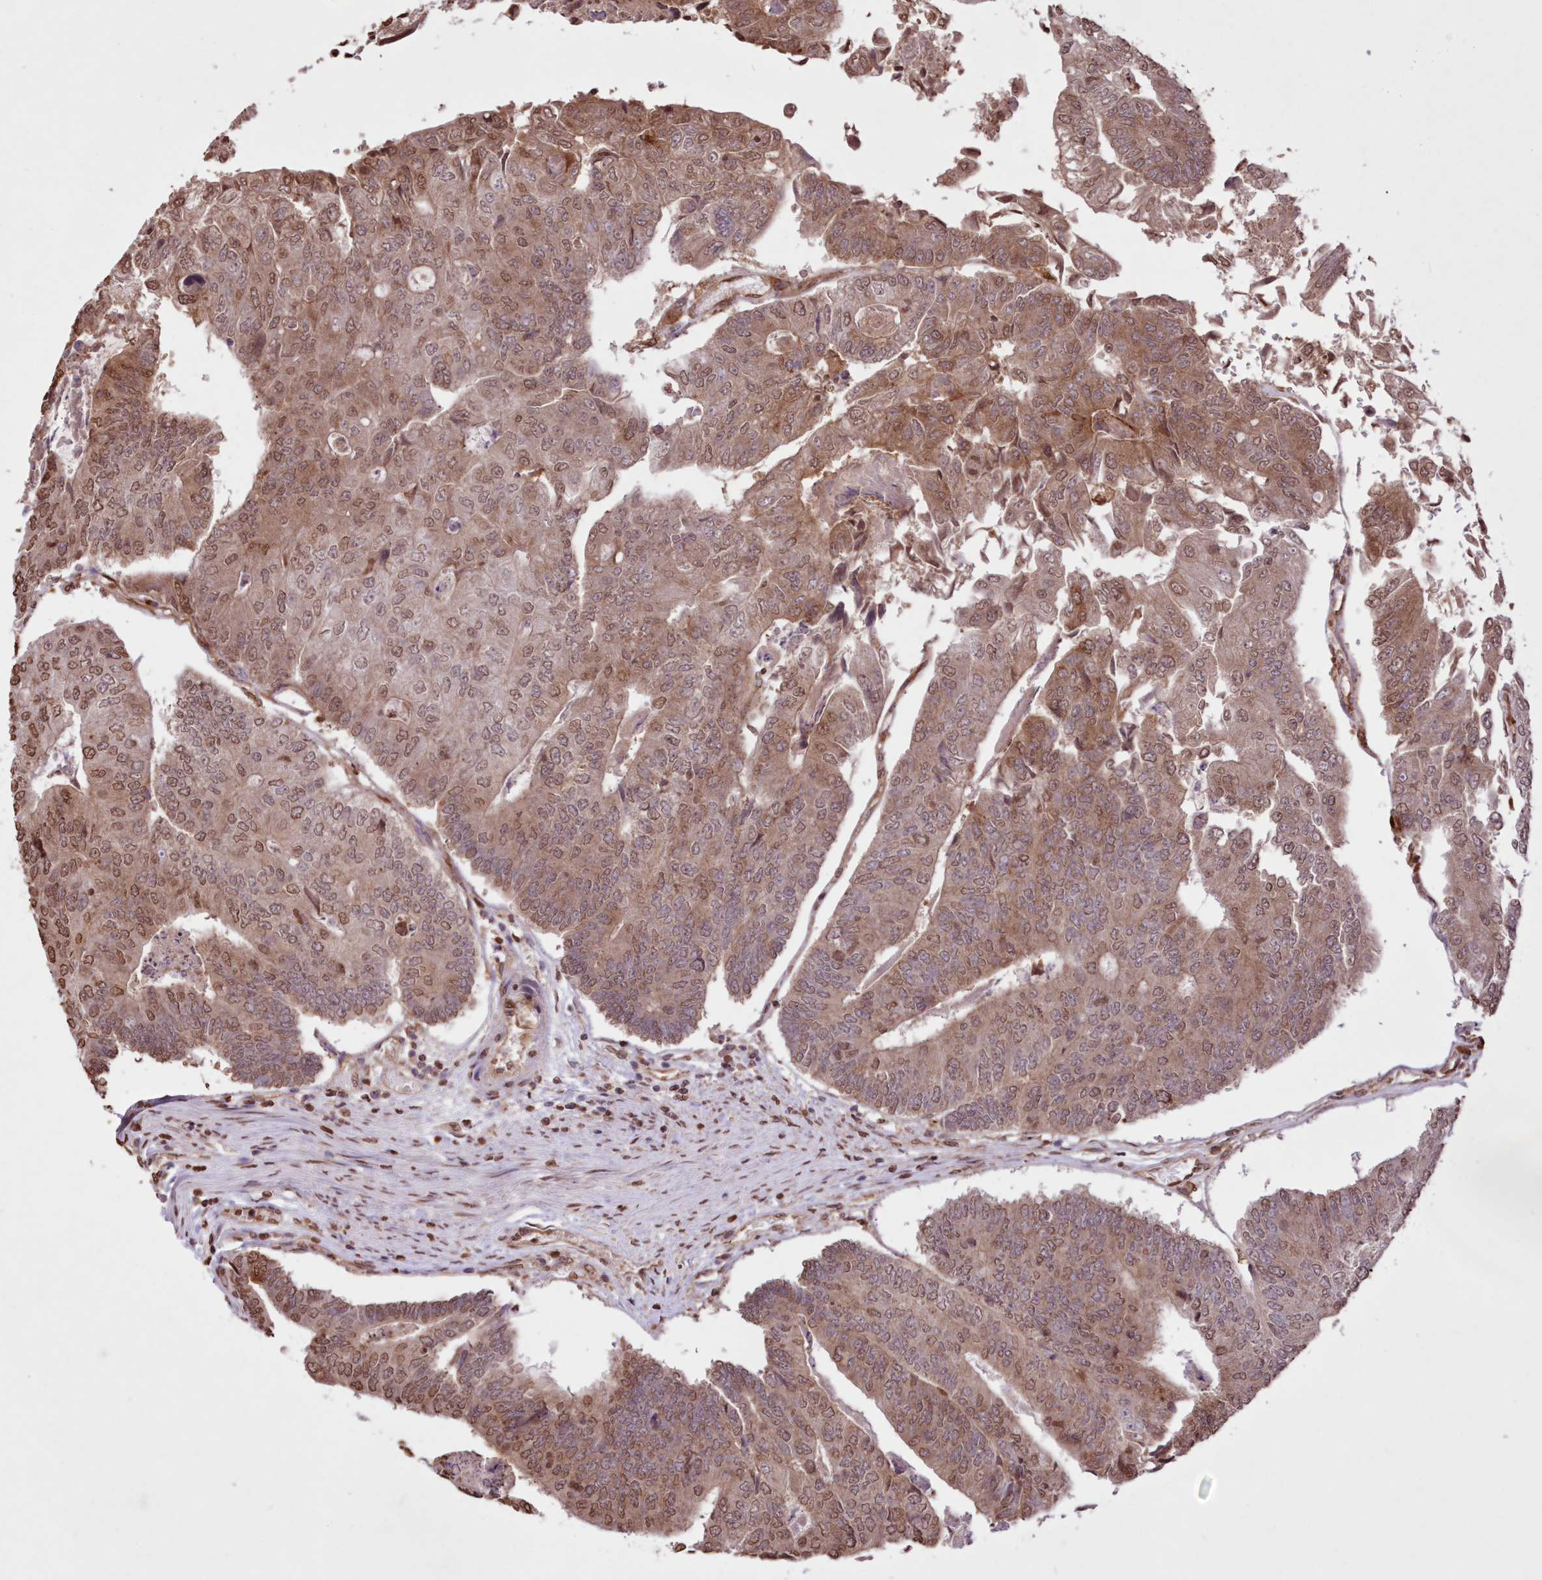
{"staining": {"intensity": "moderate", "quantity": ">75%", "location": "cytoplasmic/membranous,nuclear"}, "tissue": "colorectal cancer", "cell_type": "Tumor cells", "image_type": "cancer", "snomed": [{"axis": "morphology", "description": "Adenocarcinoma, NOS"}, {"axis": "topography", "description": "Colon"}], "caption": "Human colorectal adenocarcinoma stained for a protein (brown) reveals moderate cytoplasmic/membranous and nuclear positive staining in about >75% of tumor cells.", "gene": "FCHO2", "patient": {"sex": "female", "age": 67}}